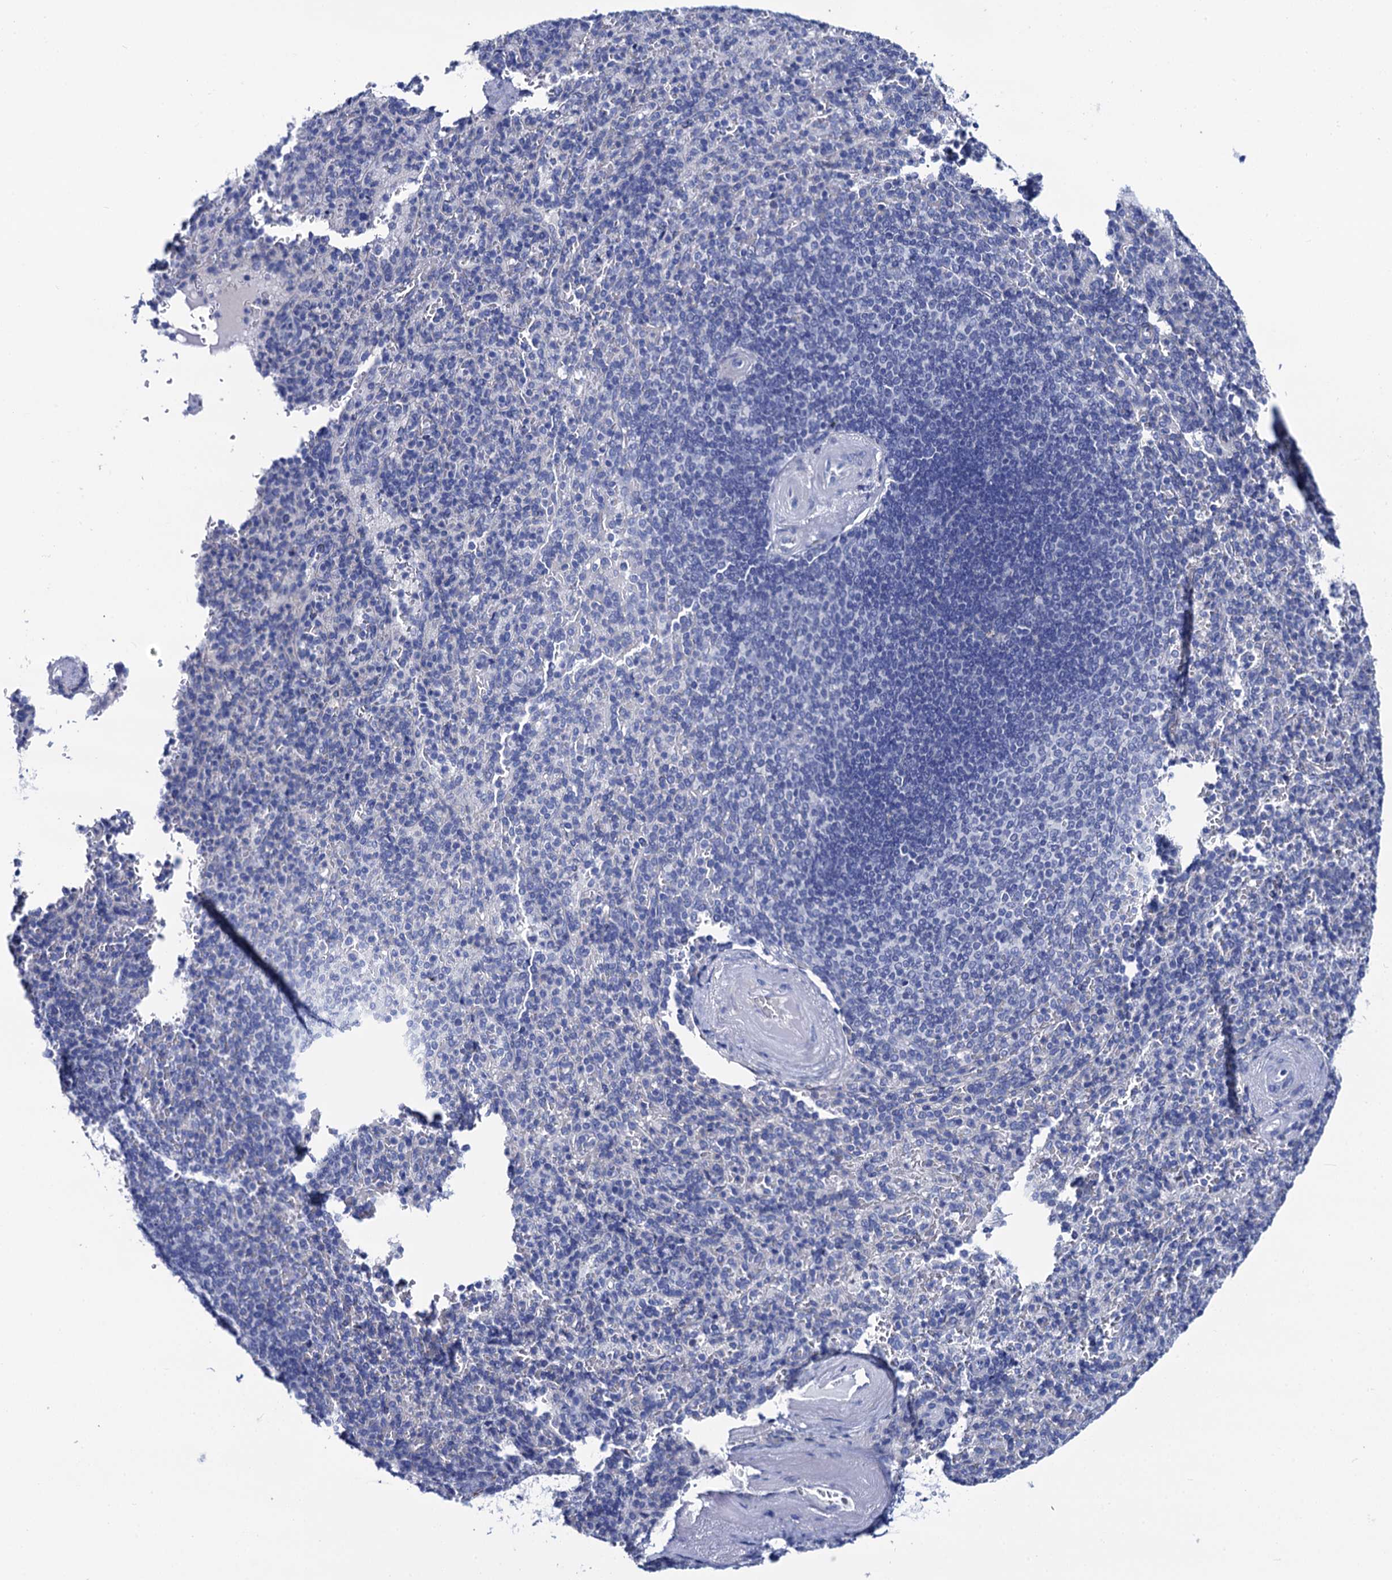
{"staining": {"intensity": "negative", "quantity": "none", "location": "none"}, "tissue": "spleen", "cell_type": "Cells in red pulp", "image_type": "normal", "snomed": [{"axis": "morphology", "description": "Normal tissue, NOS"}, {"axis": "topography", "description": "Spleen"}], "caption": "This is an IHC image of unremarkable spleen. There is no expression in cells in red pulp.", "gene": "RAB3IP", "patient": {"sex": "male", "age": 82}}